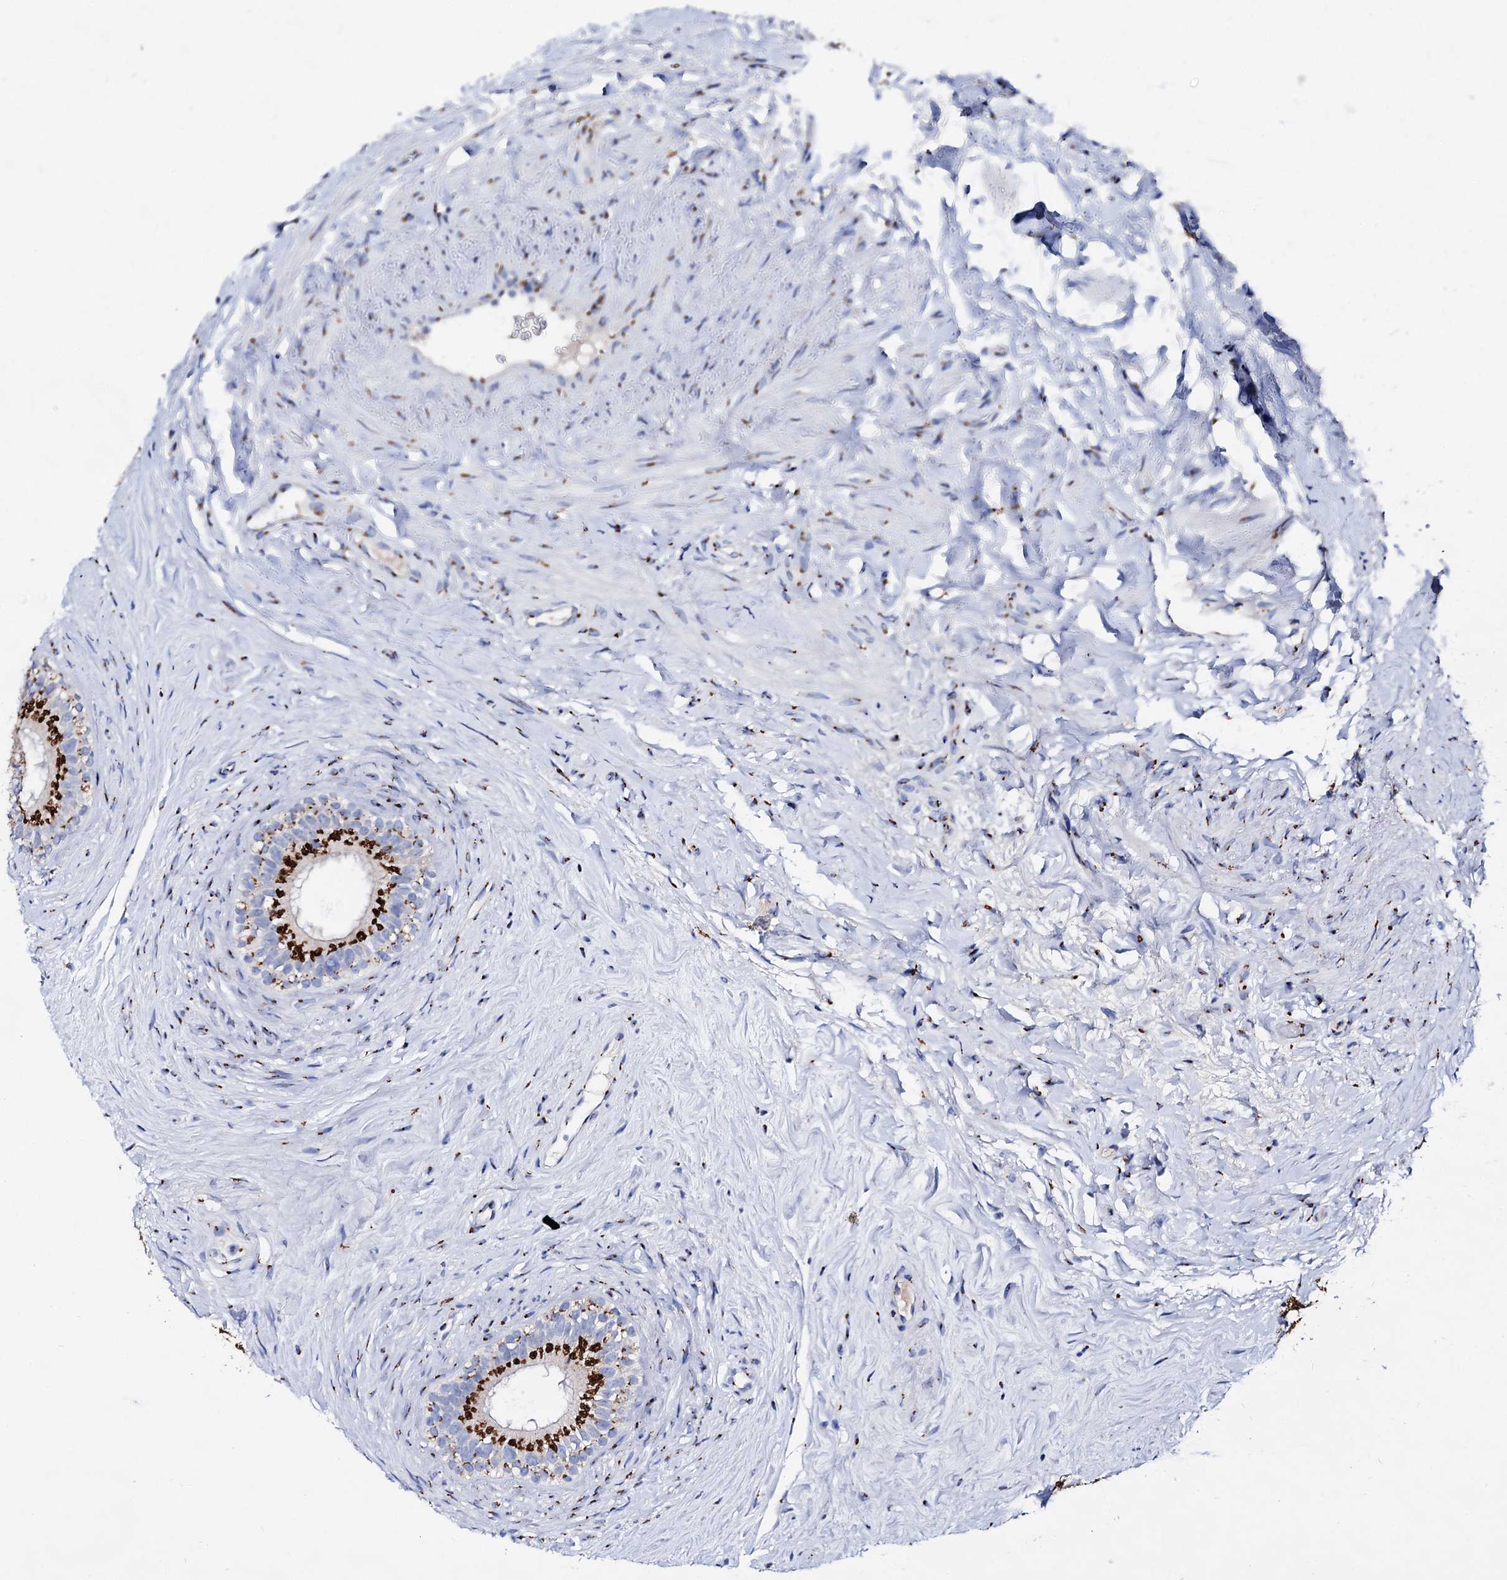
{"staining": {"intensity": "strong", "quantity": ">75%", "location": "cytoplasmic/membranous"}, "tissue": "epididymis", "cell_type": "Glandular cells", "image_type": "normal", "snomed": [{"axis": "morphology", "description": "Normal tissue, NOS"}, {"axis": "topography", "description": "Epididymis"}], "caption": "DAB (3,3'-diaminobenzidine) immunohistochemical staining of unremarkable epididymis demonstrates strong cytoplasmic/membranous protein staining in approximately >75% of glandular cells. (Brightfield microscopy of DAB IHC at high magnification).", "gene": "TM9SF3", "patient": {"sex": "male", "age": 84}}